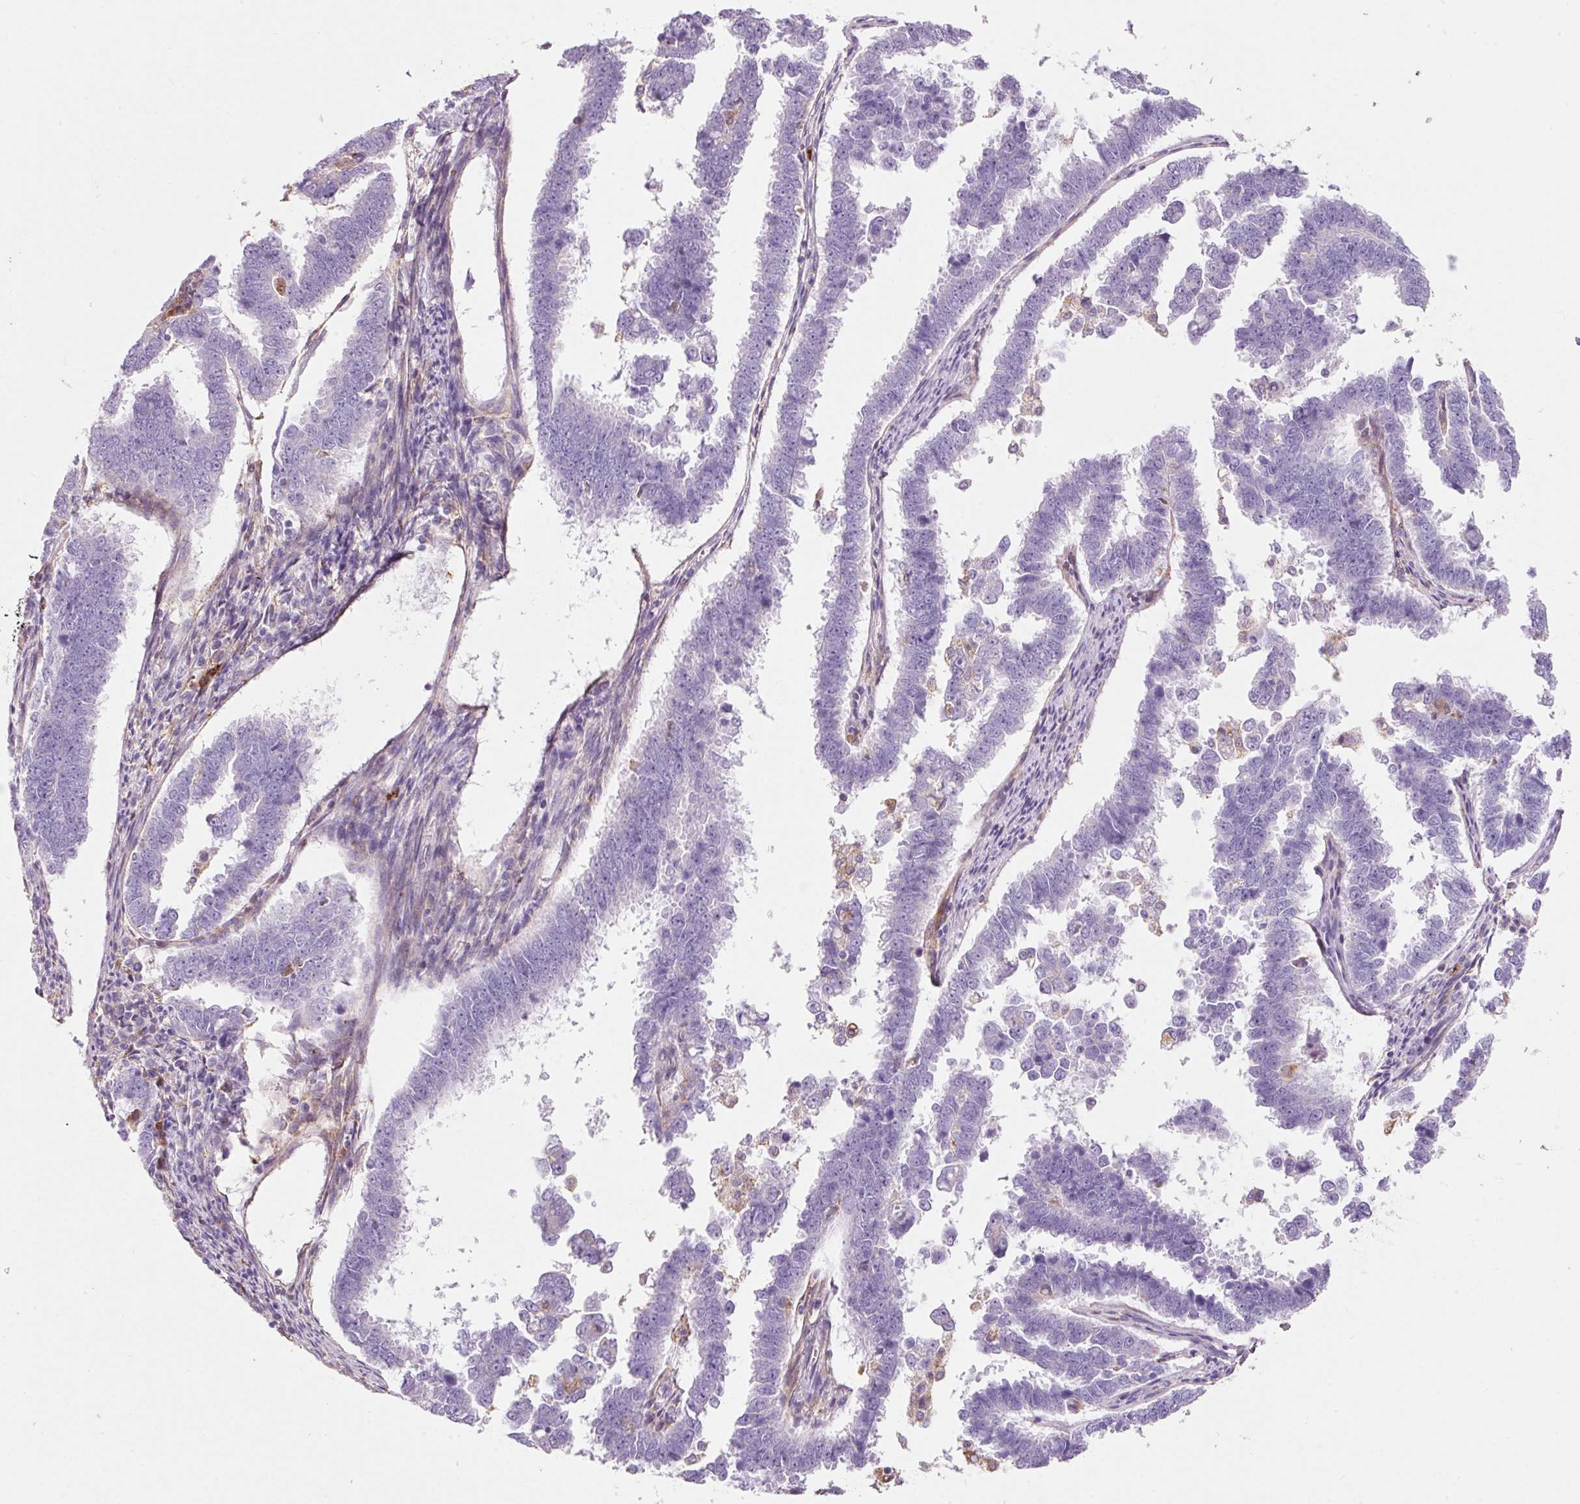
{"staining": {"intensity": "negative", "quantity": "none", "location": "none"}, "tissue": "endometrial cancer", "cell_type": "Tumor cells", "image_type": "cancer", "snomed": [{"axis": "morphology", "description": "Adenocarcinoma, NOS"}, {"axis": "topography", "description": "Endometrium"}], "caption": "This is an IHC micrograph of endometrial cancer. There is no staining in tumor cells.", "gene": "TMC8", "patient": {"sex": "female", "age": 75}}